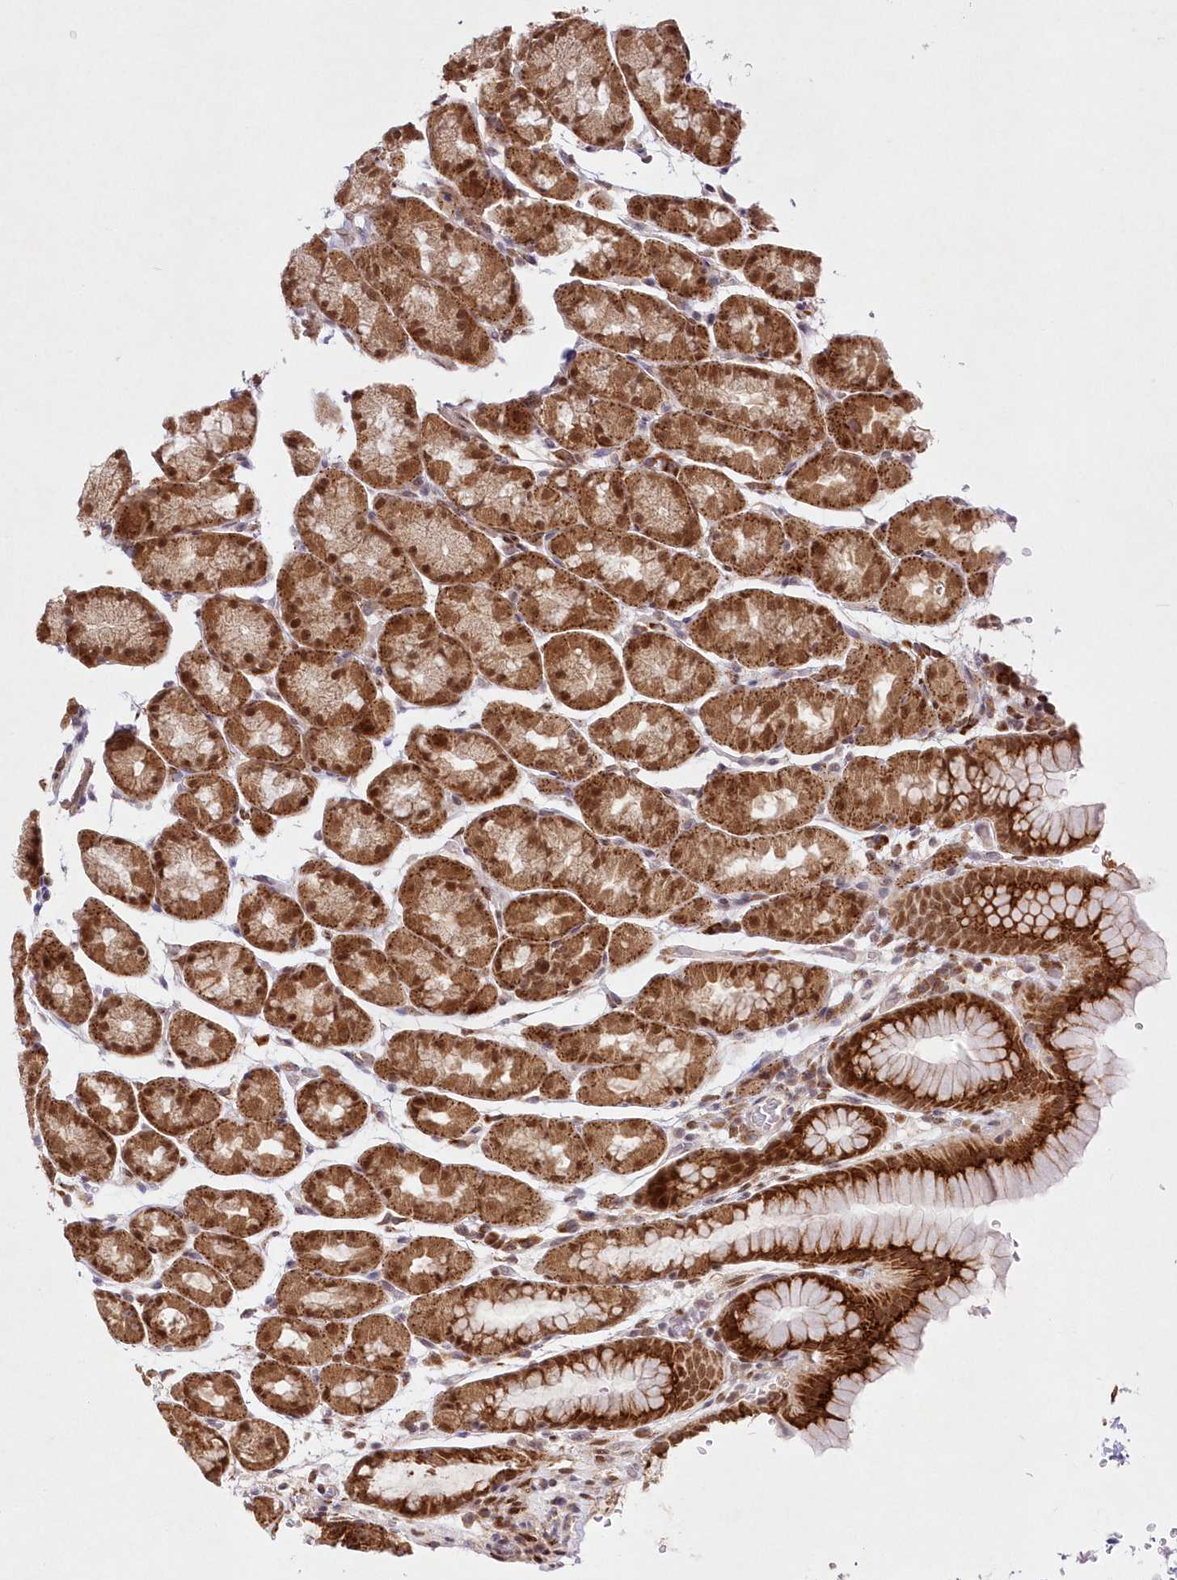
{"staining": {"intensity": "strong", "quantity": ">75%", "location": "cytoplasmic/membranous,nuclear"}, "tissue": "stomach", "cell_type": "Glandular cells", "image_type": "normal", "snomed": [{"axis": "morphology", "description": "Normal tissue, NOS"}, {"axis": "topography", "description": "Stomach"}], "caption": "This is a micrograph of immunohistochemistry staining of benign stomach, which shows strong positivity in the cytoplasmic/membranous,nuclear of glandular cells.", "gene": "LDB1", "patient": {"sex": "male", "age": 42}}